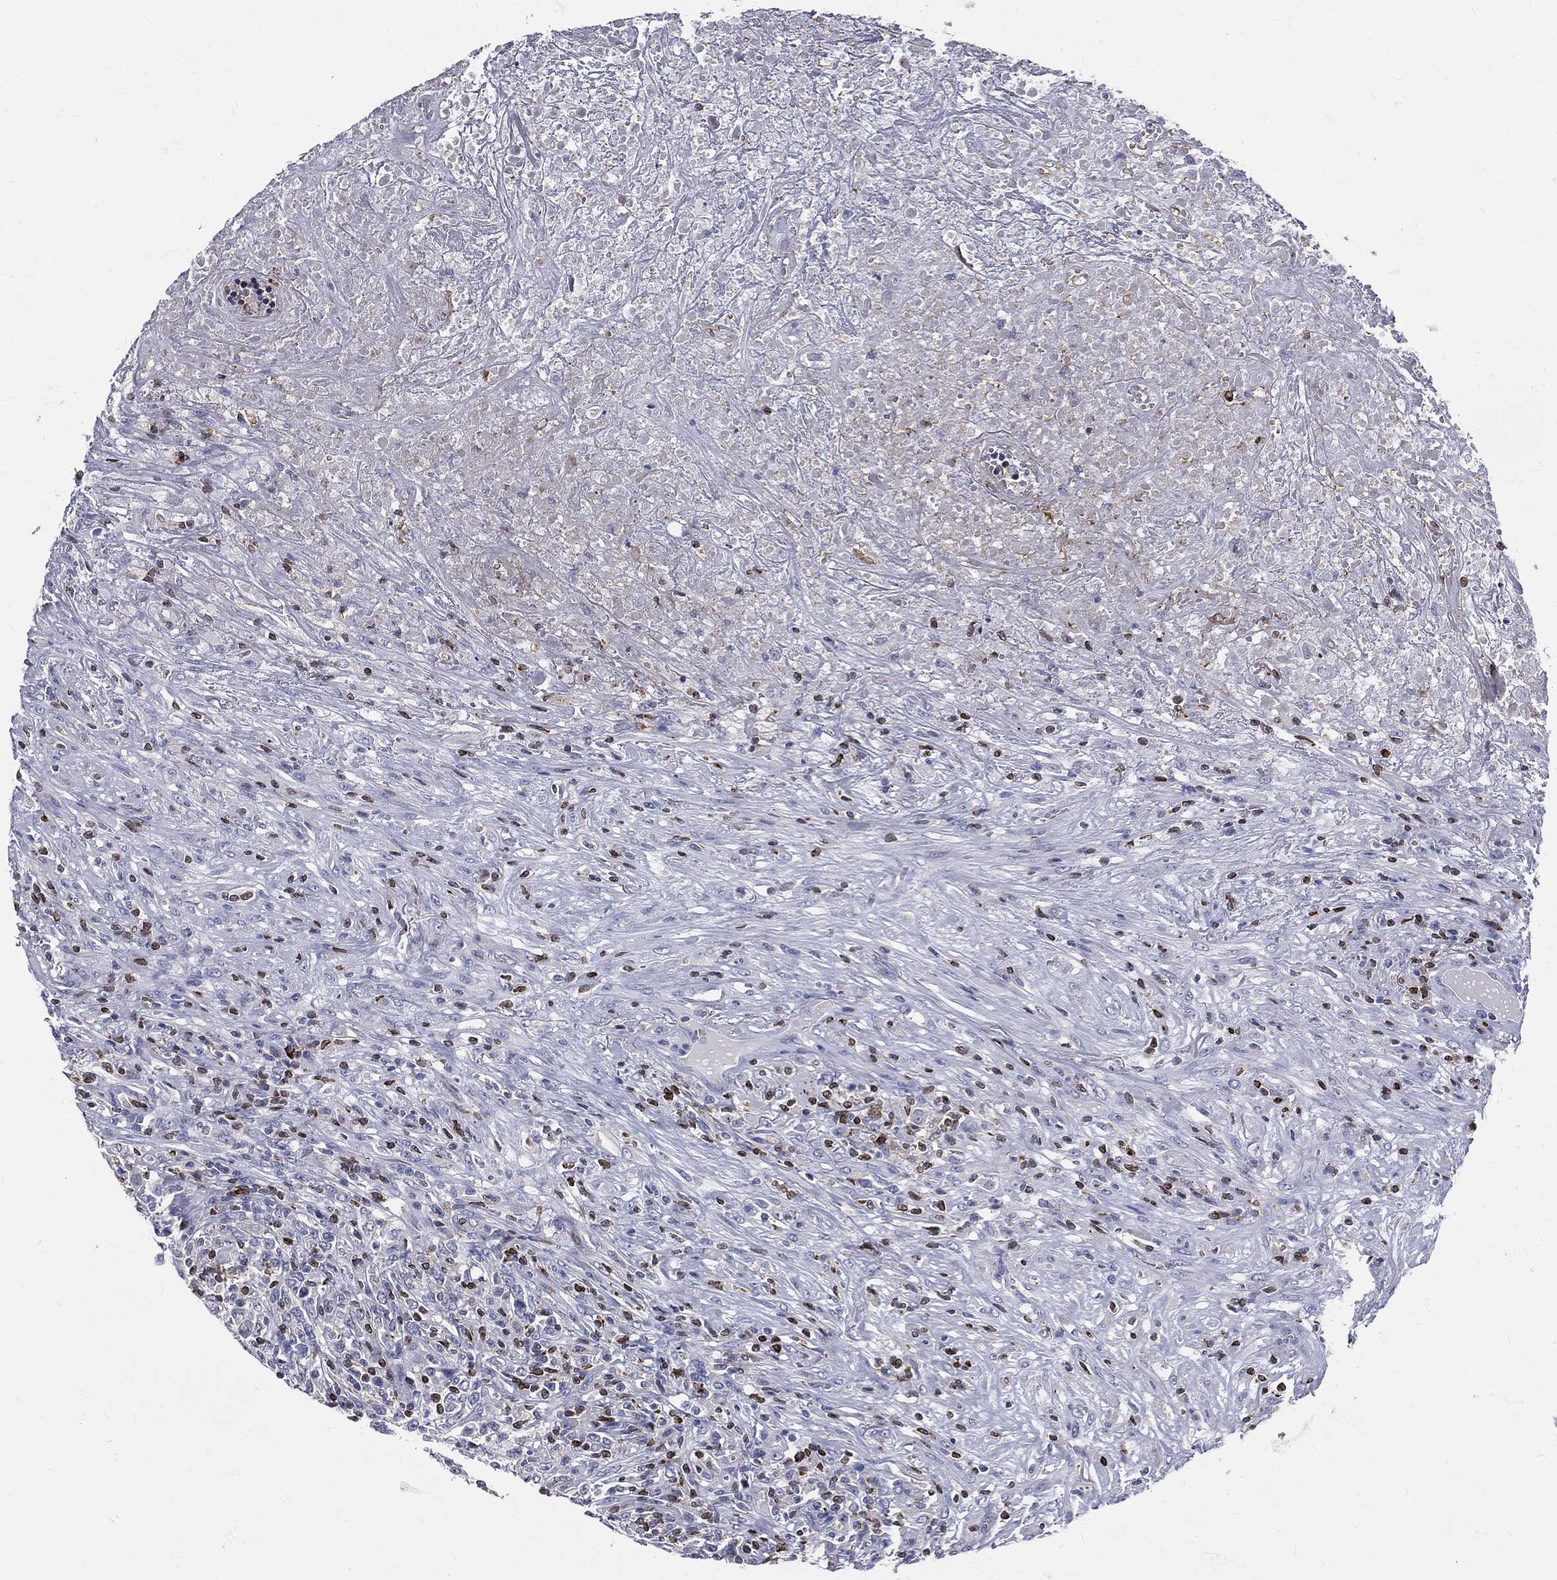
{"staining": {"intensity": "negative", "quantity": "none", "location": "none"}, "tissue": "lymphoma", "cell_type": "Tumor cells", "image_type": "cancer", "snomed": [{"axis": "morphology", "description": "Malignant lymphoma, non-Hodgkin's type, High grade"}, {"axis": "topography", "description": "Lung"}], "caption": "Immunohistochemical staining of malignant lymphoma, non-Hodgkin's type (high-grade) exhibits no significant expression in tumor cells. (Brightfield microscopy of DAB (3,3'-diaminobenzidine) immunohistochemistry at high magnification).", "gene": "CTSW", "patient": {"sex": "male", "age": 79}}